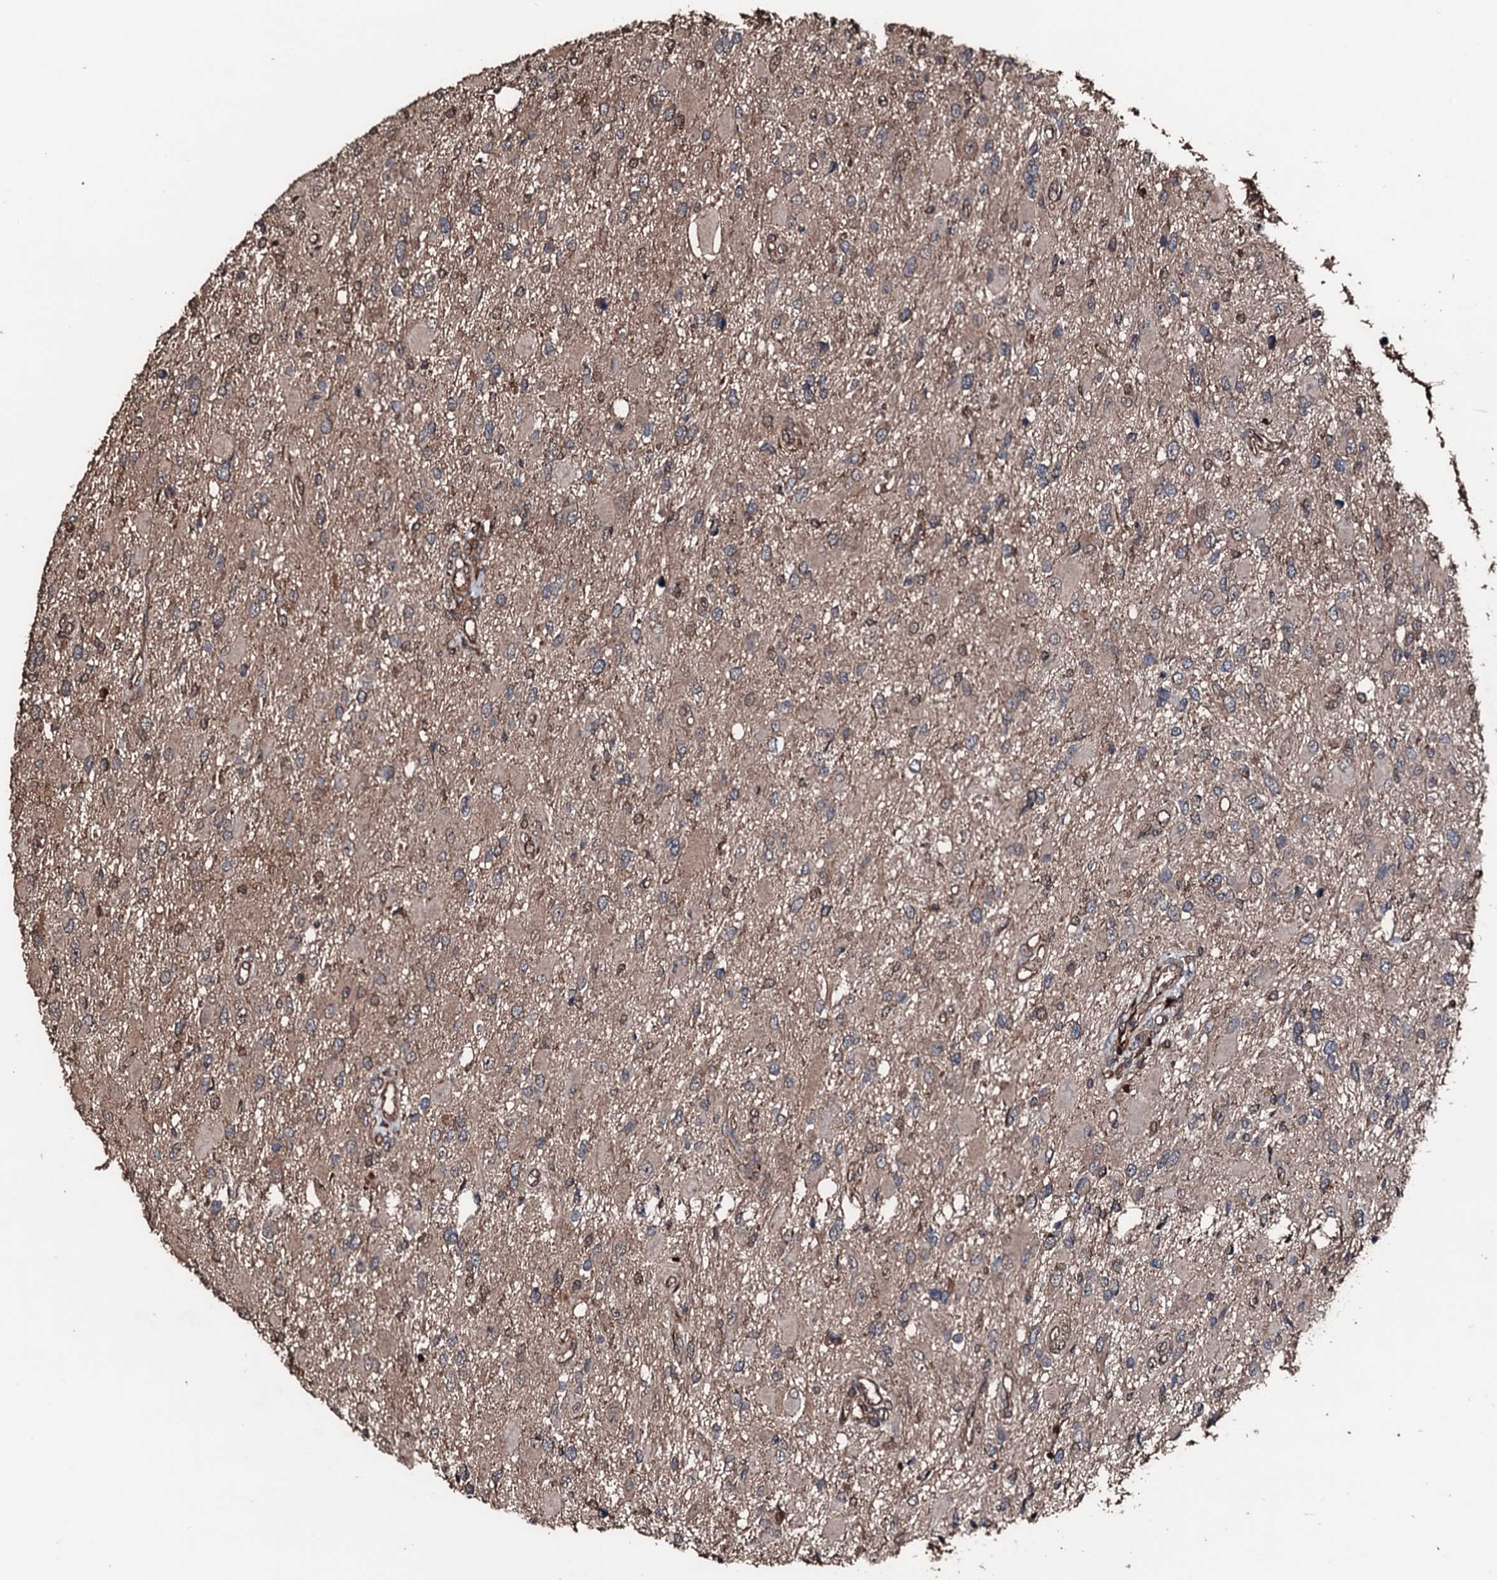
{"staining": {"intensity": "weak", "quantity": ">75%", "location": "cytoplasmic/membranous"}, "tissue": "glioma", "cell_type": "Tumor cells", "image_type": "cancer", "snomed": [{"axis": "morphology", "description": "Glioma, malignant, High grade"}, {"axis": "topography", "description": "Brain"}], "caption": "Protein expression by IHC exhibits weak cytoplasmic/membranous staining in about >75% of tumor cells in malignant high-grade glioma.", "gene": "KIF18A", "patient": {"sex": "male", "age": 53}}